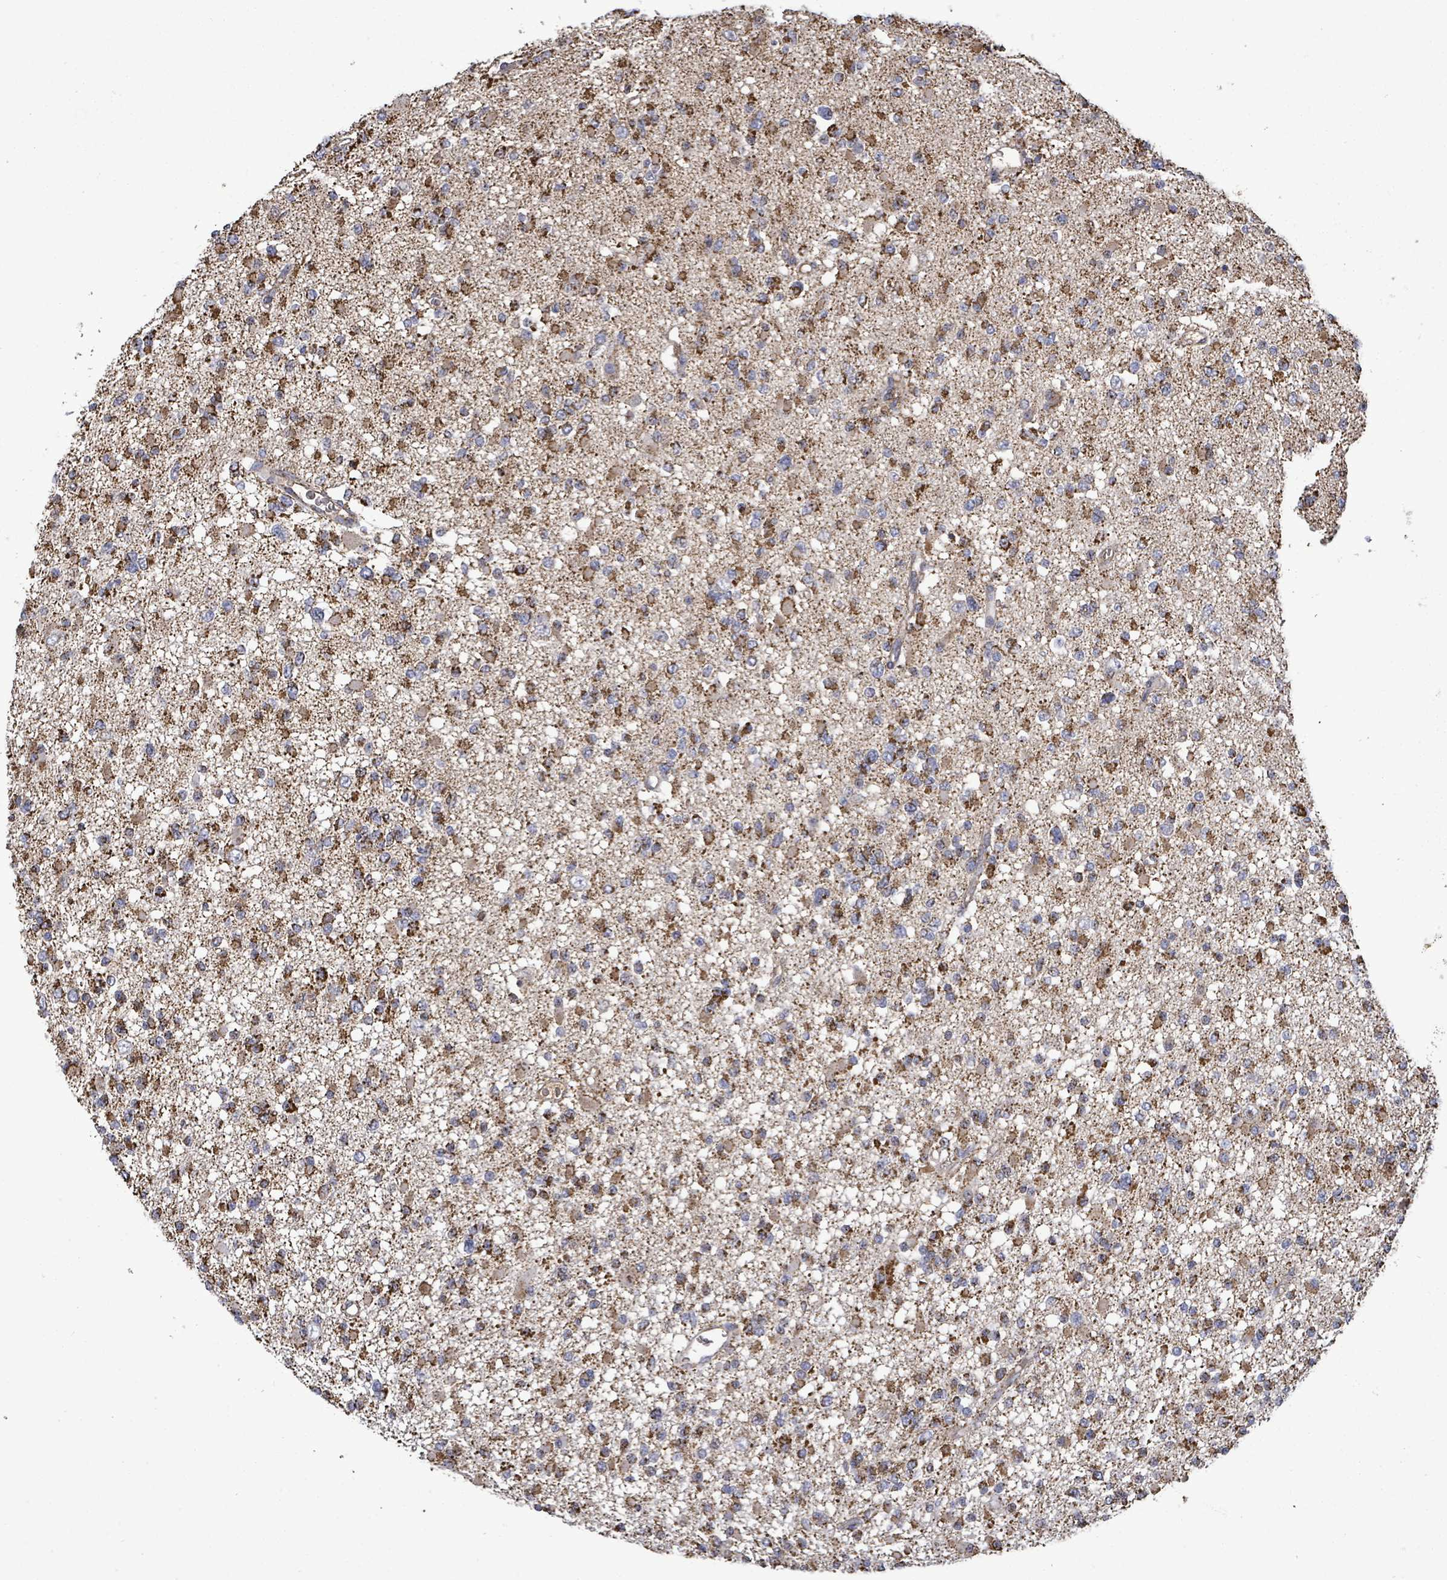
{"staining": {"intensity": "strong", "quantity": ">75%", "location": "cytoplasmic/membranous"}, "tissue": "glioma", "cell_type": "Tumor cells", "image_type": "cancer", "snomed": [{"axis": "morphology", "description": "Glioma, malignant, Low grade"}, {"axis": "topography", "description": "Brain"}], "caption": "Protein positivity by immunohistochemistry reveals strong cytoplasmic/membranous positivity in approximately >75% of tumor cells in glioma. (Brightfield microscopy of DAB IHC at high magnification).", "gene": "MTMR12", "patient": {"sex": "female", "age": 22}}